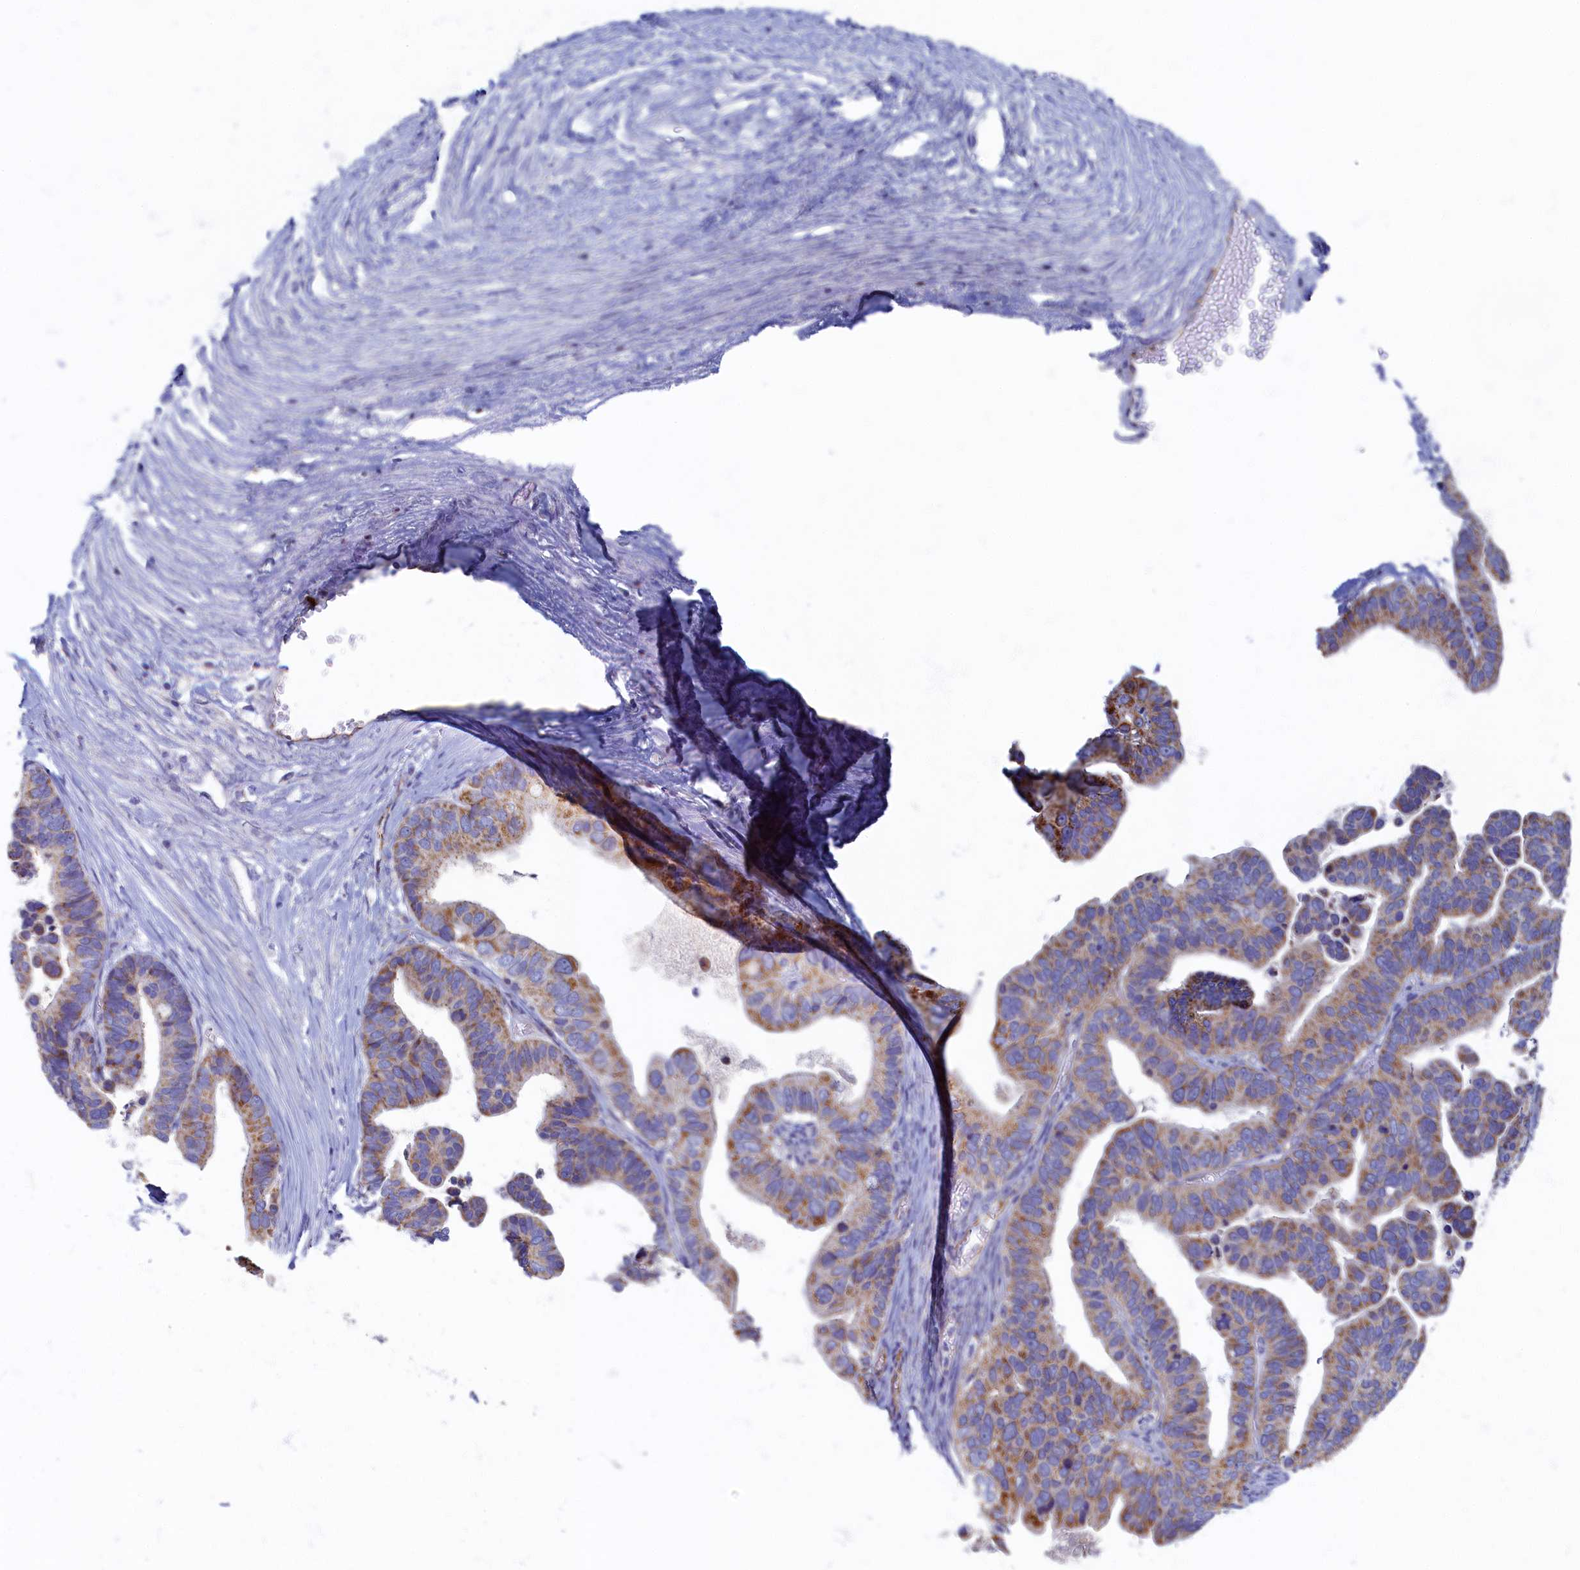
{"staining": {"intensity": "strong", "quantity": "25%-75%", "location": "cytoplasmic/membranous"}, "tissue": "ovarian cancer", "cell_type": "Tumor cells", "image_type": "cancer", "snomed": [{"axis": "morphology", "description": "Cystadenocarcinoma, serous, NOS"}, {"axis": "topography", "description": "Ovary"}], "caption": "About 25%-75% of tumor cells in ovarian cancer (serous cystadenocarcinoma) show strong cytoplasmic/membranous protein positivity as visualized by brown immunohistochemical staining.", "gene": "OCIAD2", "patient": {"sex": "female", "age": 56}}